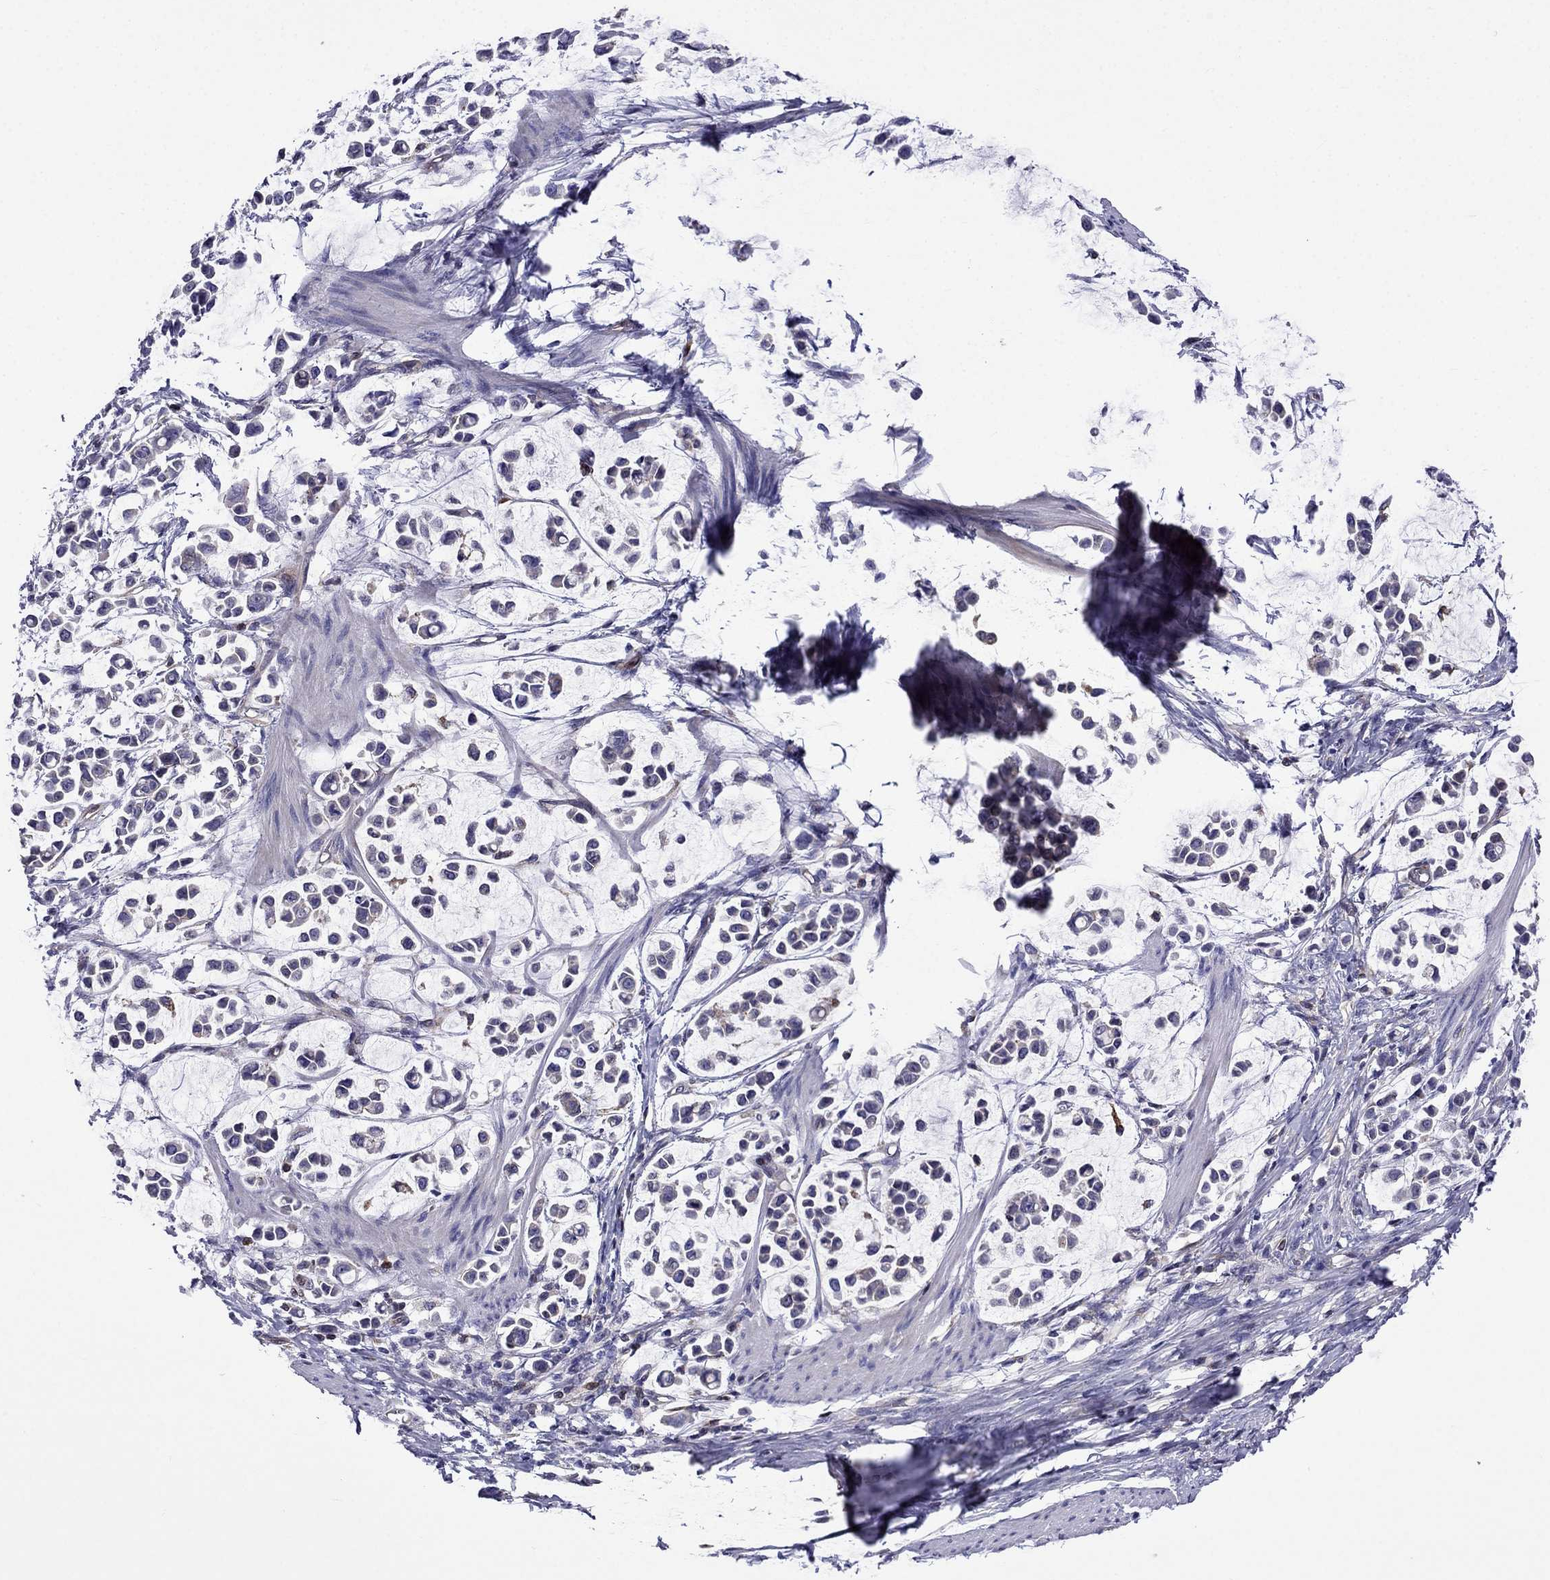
{"staining": {"intensity": "negative", "quantity": "none", "location": "none"}, "tissue": "stomach cancer", "cell_type": "Tumor cells", "image_type": "cancer", "snomed": [{"axis": "morphology", "description": "Adenocarcinoma, NOS"}, {"axis": "topography", "description": "Stomach"}], "caption": "DAB immunohistochemical staining of human stomach cancer displays no significant staining in tumor cells.", "gene": "GNAL", "patient": {"sex": "male", "age": 82}}